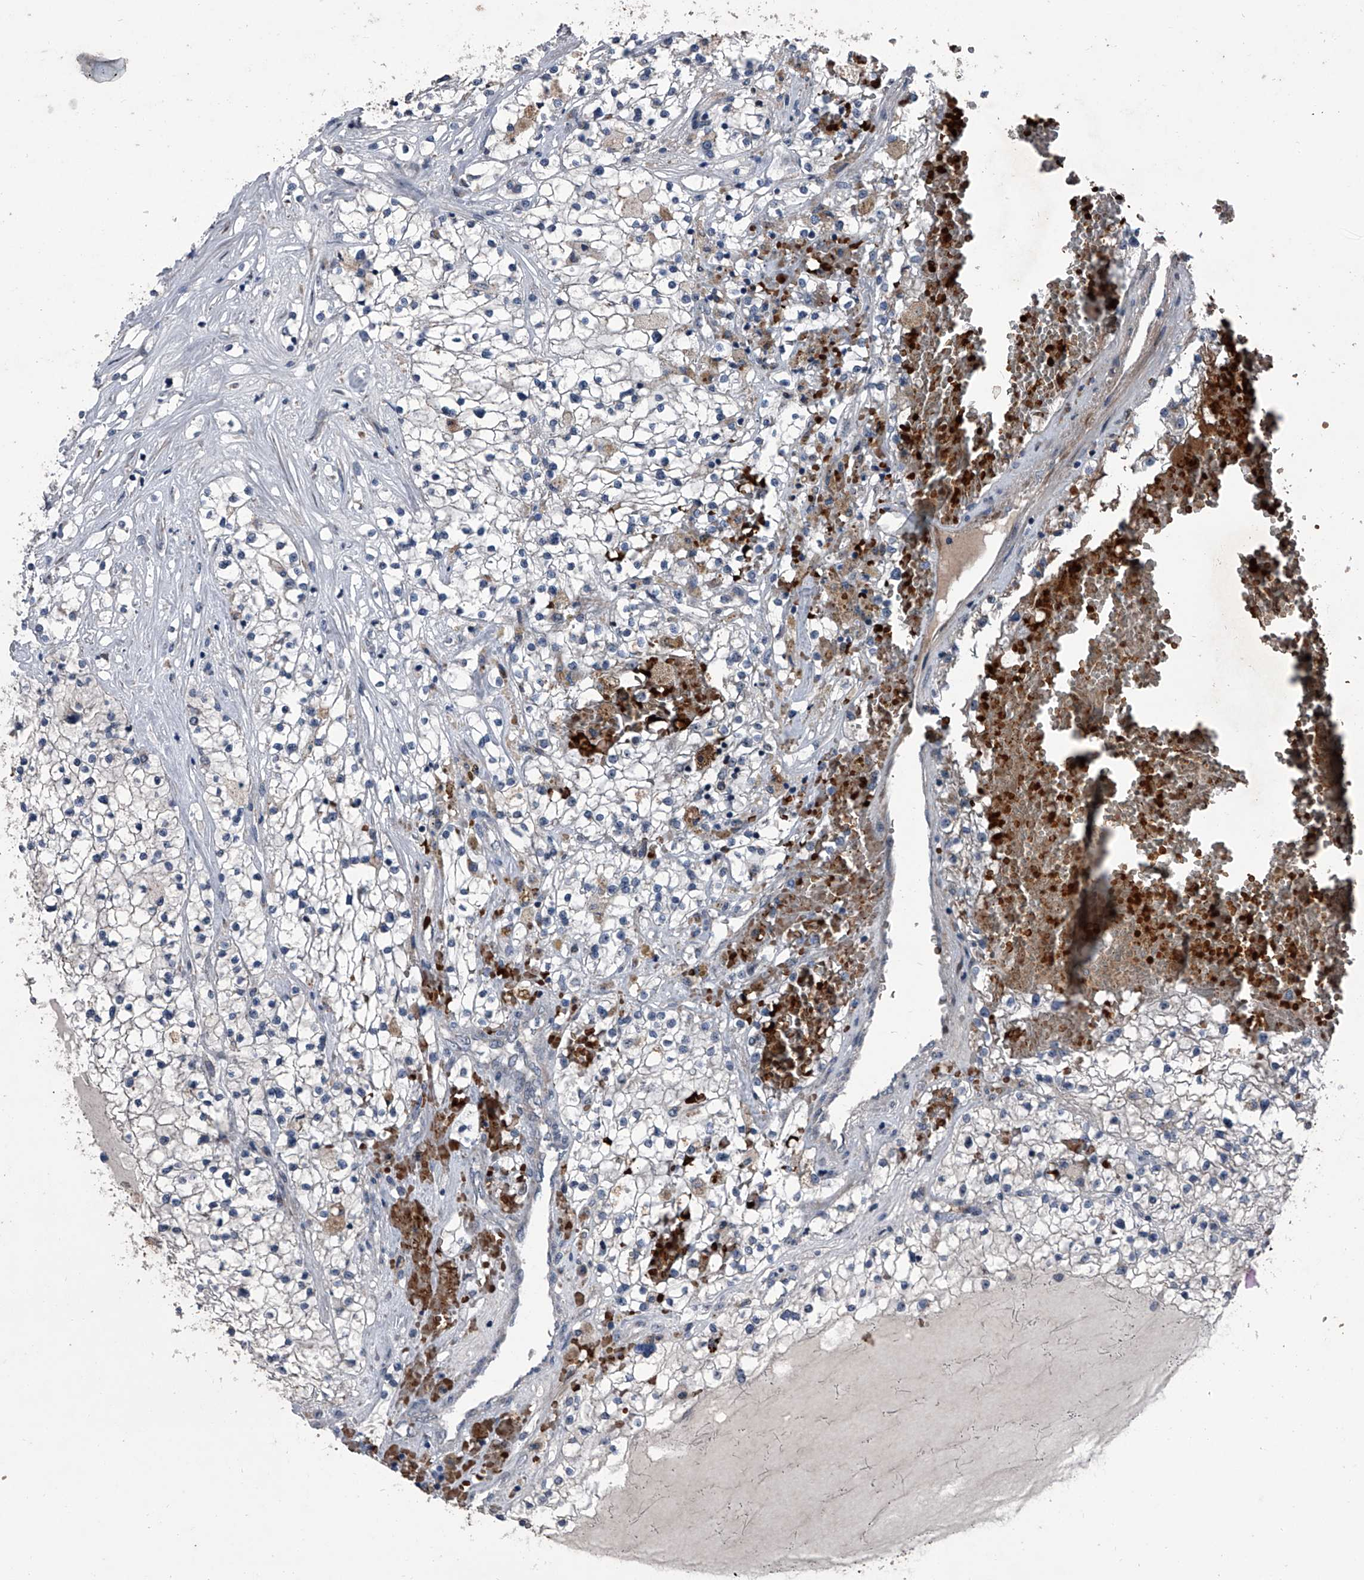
{"staining": {"intensity": "negative", "quantity": "none", "location": "none"}, "tissue": "renal cancer", "cell_type": "Tumor cells", "image_type": "cancer", "snomed": [{"axis": "morphology", "description": "Normal tissue, NOS"}, {"axis": "morphology", "description": "Adenocarcinoma, NOS"}, {"axis": "topography", "description": "Kidney"}], "caption": "Adenocarcinoma (renal) was stained to show a protein in brown. There is no significant positivity in tumor cells.", "gene": "CEP85L", "patient": {"sex": "male", "age": 68}}